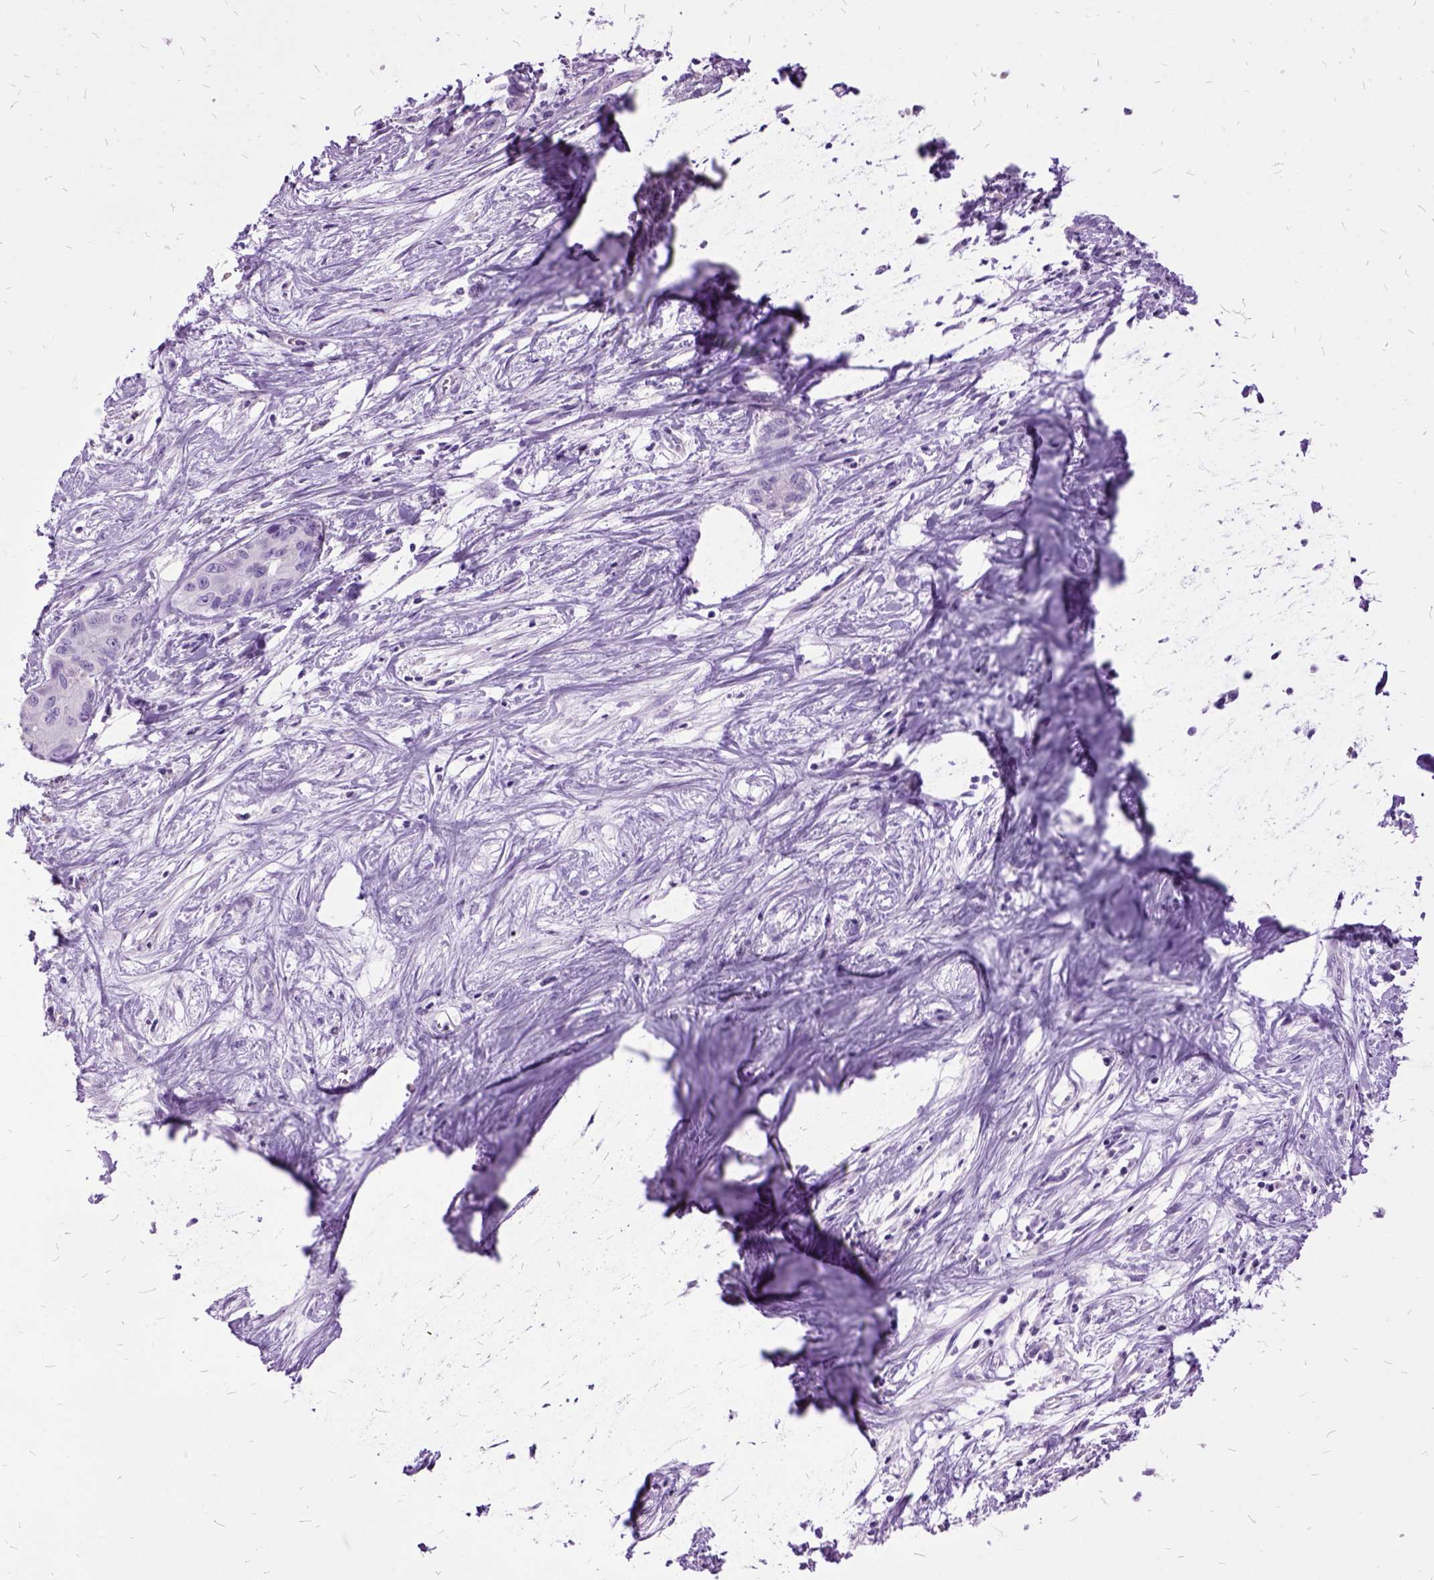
{"staining": {"intensity": "negative", "quantity": "none", "location": "none"}, "tissue": "liver cancer", "cell_type": "Tumor cells", "image_type": "cancer", "snomed": [{"axis": "morphology", "description": "Cholangiocarcinoma"}, {"axis": "topography", "description": "Liver"}], "caption": "Tumor cells show no significant positivity in cholangiocarcinoma (liver). (Brightfield microscopy of DAB IHC at high magnification).", "gene": "MME", "patient": {"sex": "female", "age": 65}}